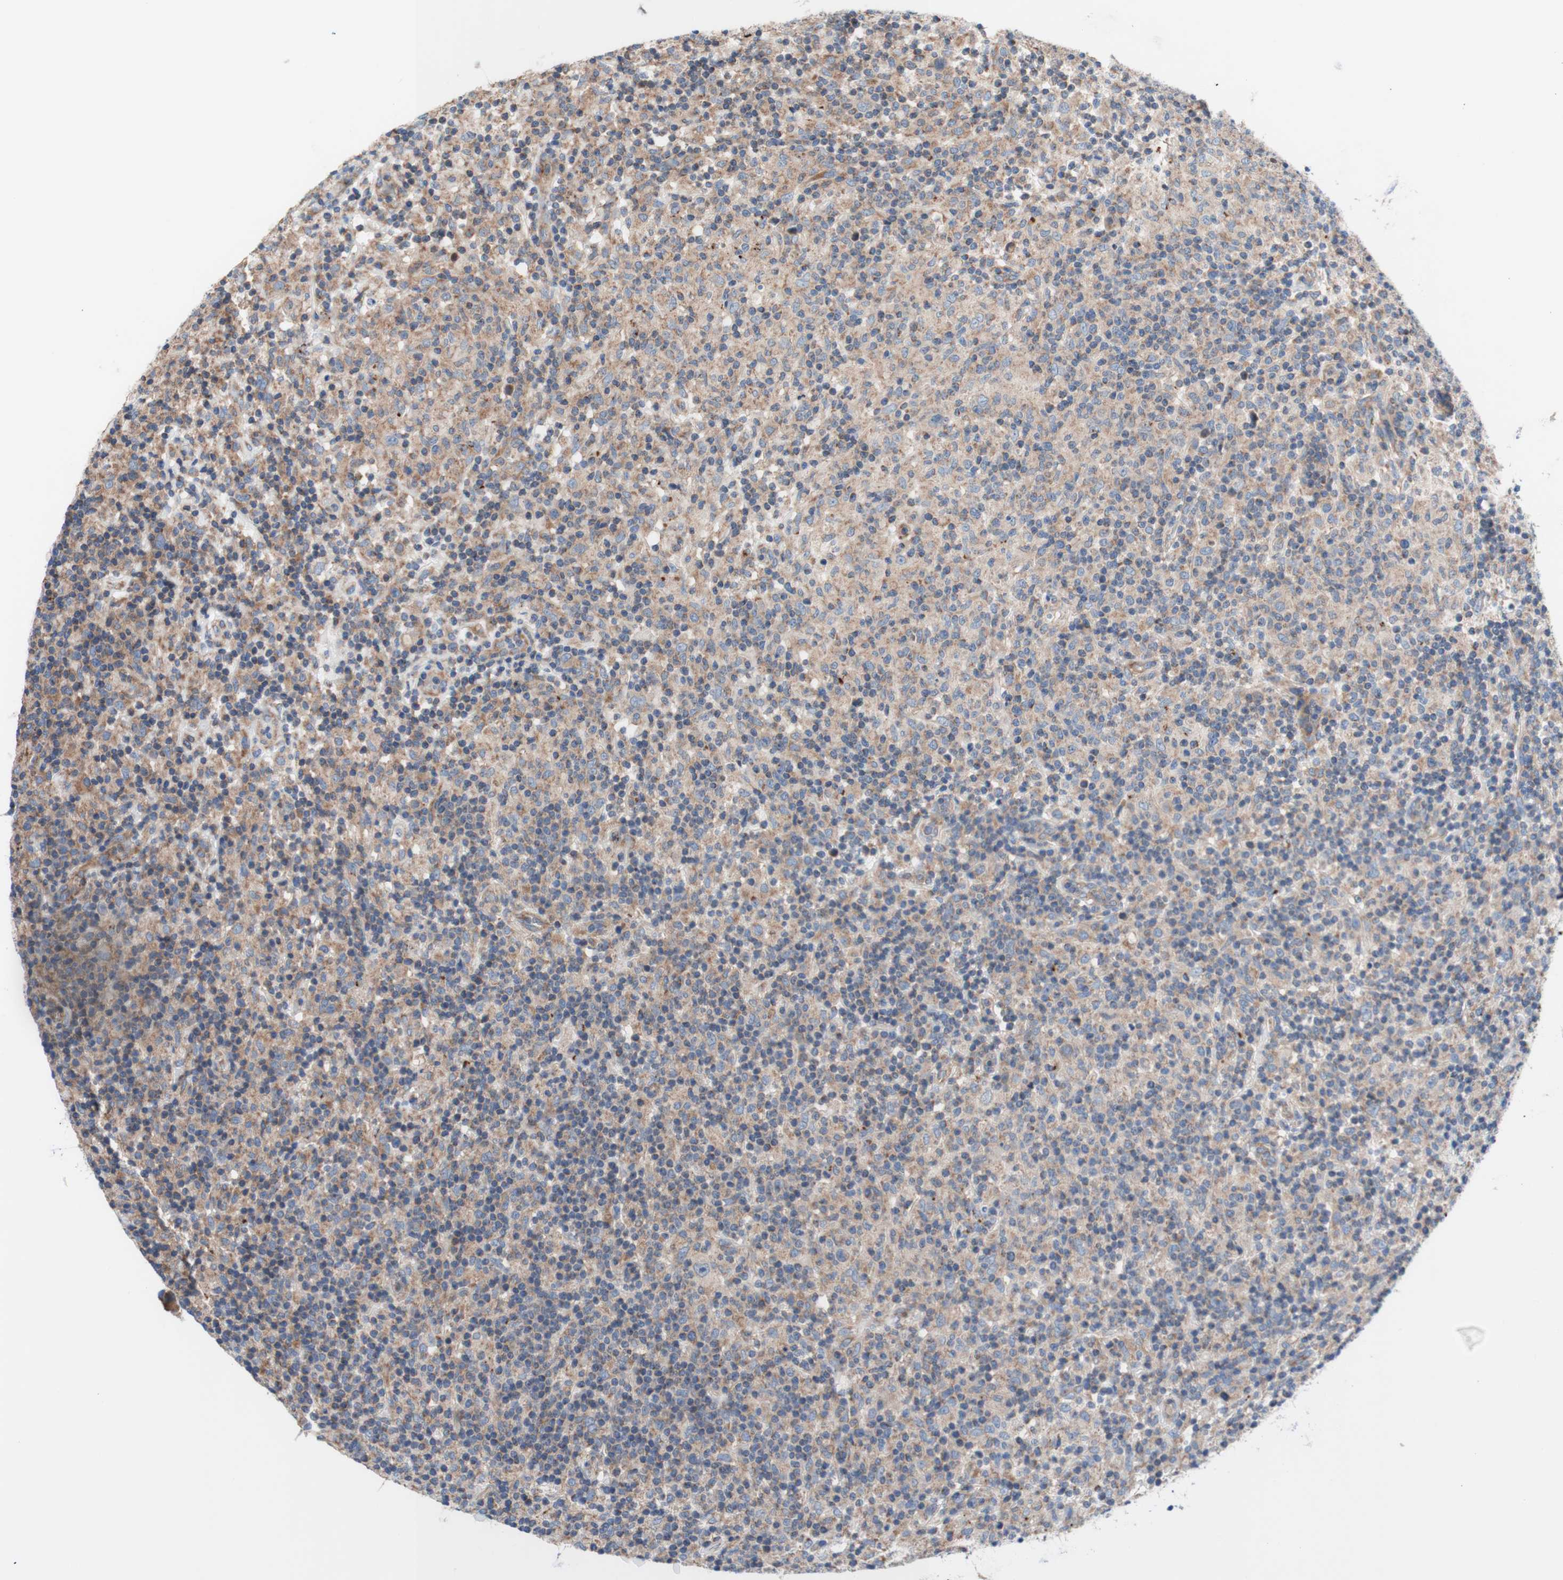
{"staining": {"intensity": "weak", "quantity": "25%-75%", "location": "cytoplasmic/membranous"}, "tissue": "lymphoma", "cell_type": "Tumor cells", "image_type": "cancer", "snomed": [{"axis": "morphology", "description": "Hodgkin's disease, NOS"}, {"axis": "topography", "description": "Lymph node"}], "caption": "Tumor cells display low levels of weak cytoplasmic/membranous positivity in approximately 25%-75% of cells in Hodgkin's disease. Nuclei are stained in blue.", "gene": "FMR1", "patient": {"sex": "male", "age": 70}}